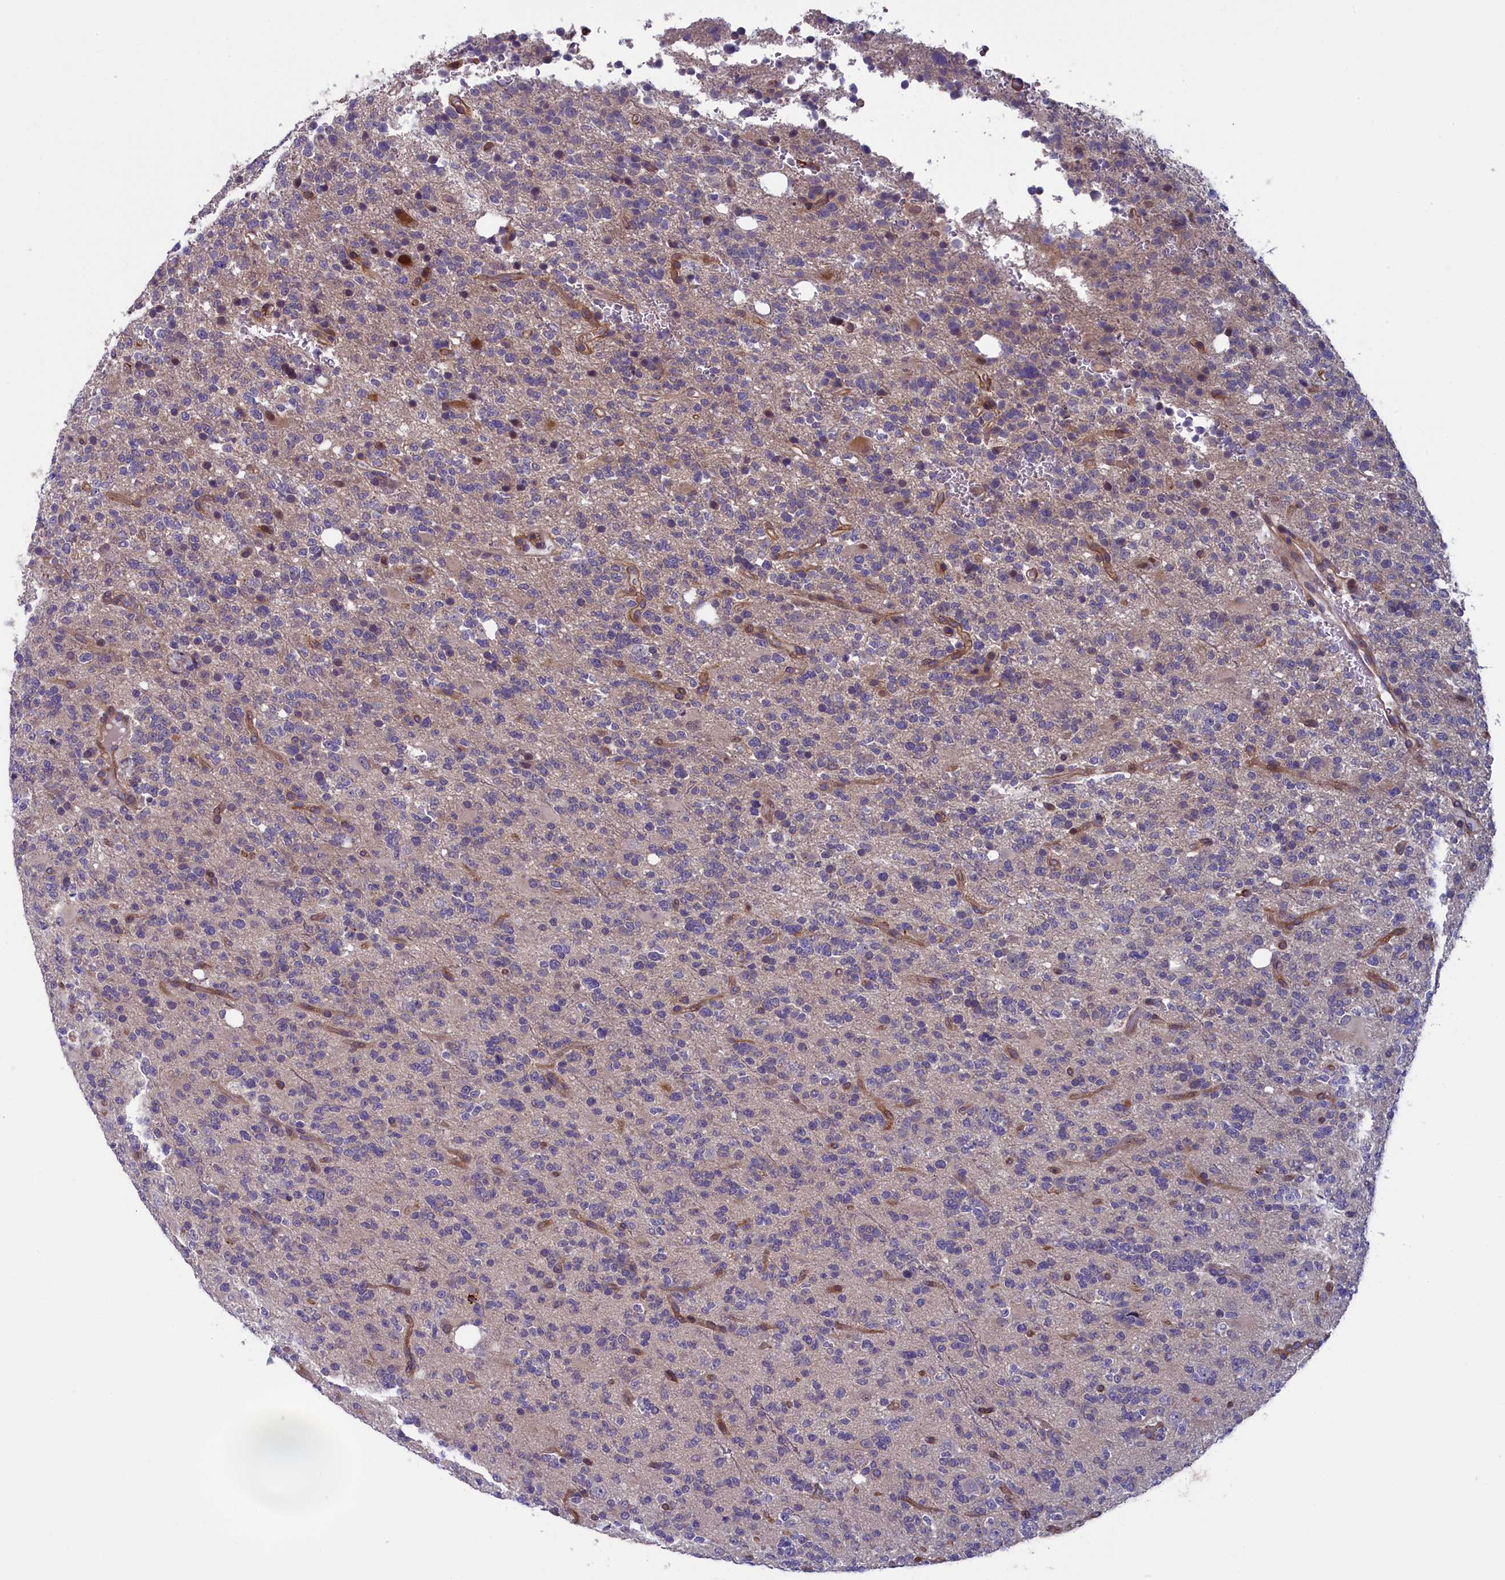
{"staining": {"intensity": "negative", "quantity": "none", "location": "none"}, "tissue": "glioma", "cell_type": "Tumor cells", "image_type": "cancer", "snomed": [{"axis": "morphology", "description": "Glioma, malignant, High grade"}, {"axis": "topography", "description": "Brain"}], "caption": "High magnification brightfield microscopy of high-grade glioma (malignant) stained with DAB (3,3'-diaminobenzidine) (brown) and counterstained with hematoxylin (blue): tumor cells show no significant staining.", "gene": "ANKRD39", "patient": {"sex": "female", "age": 62}}